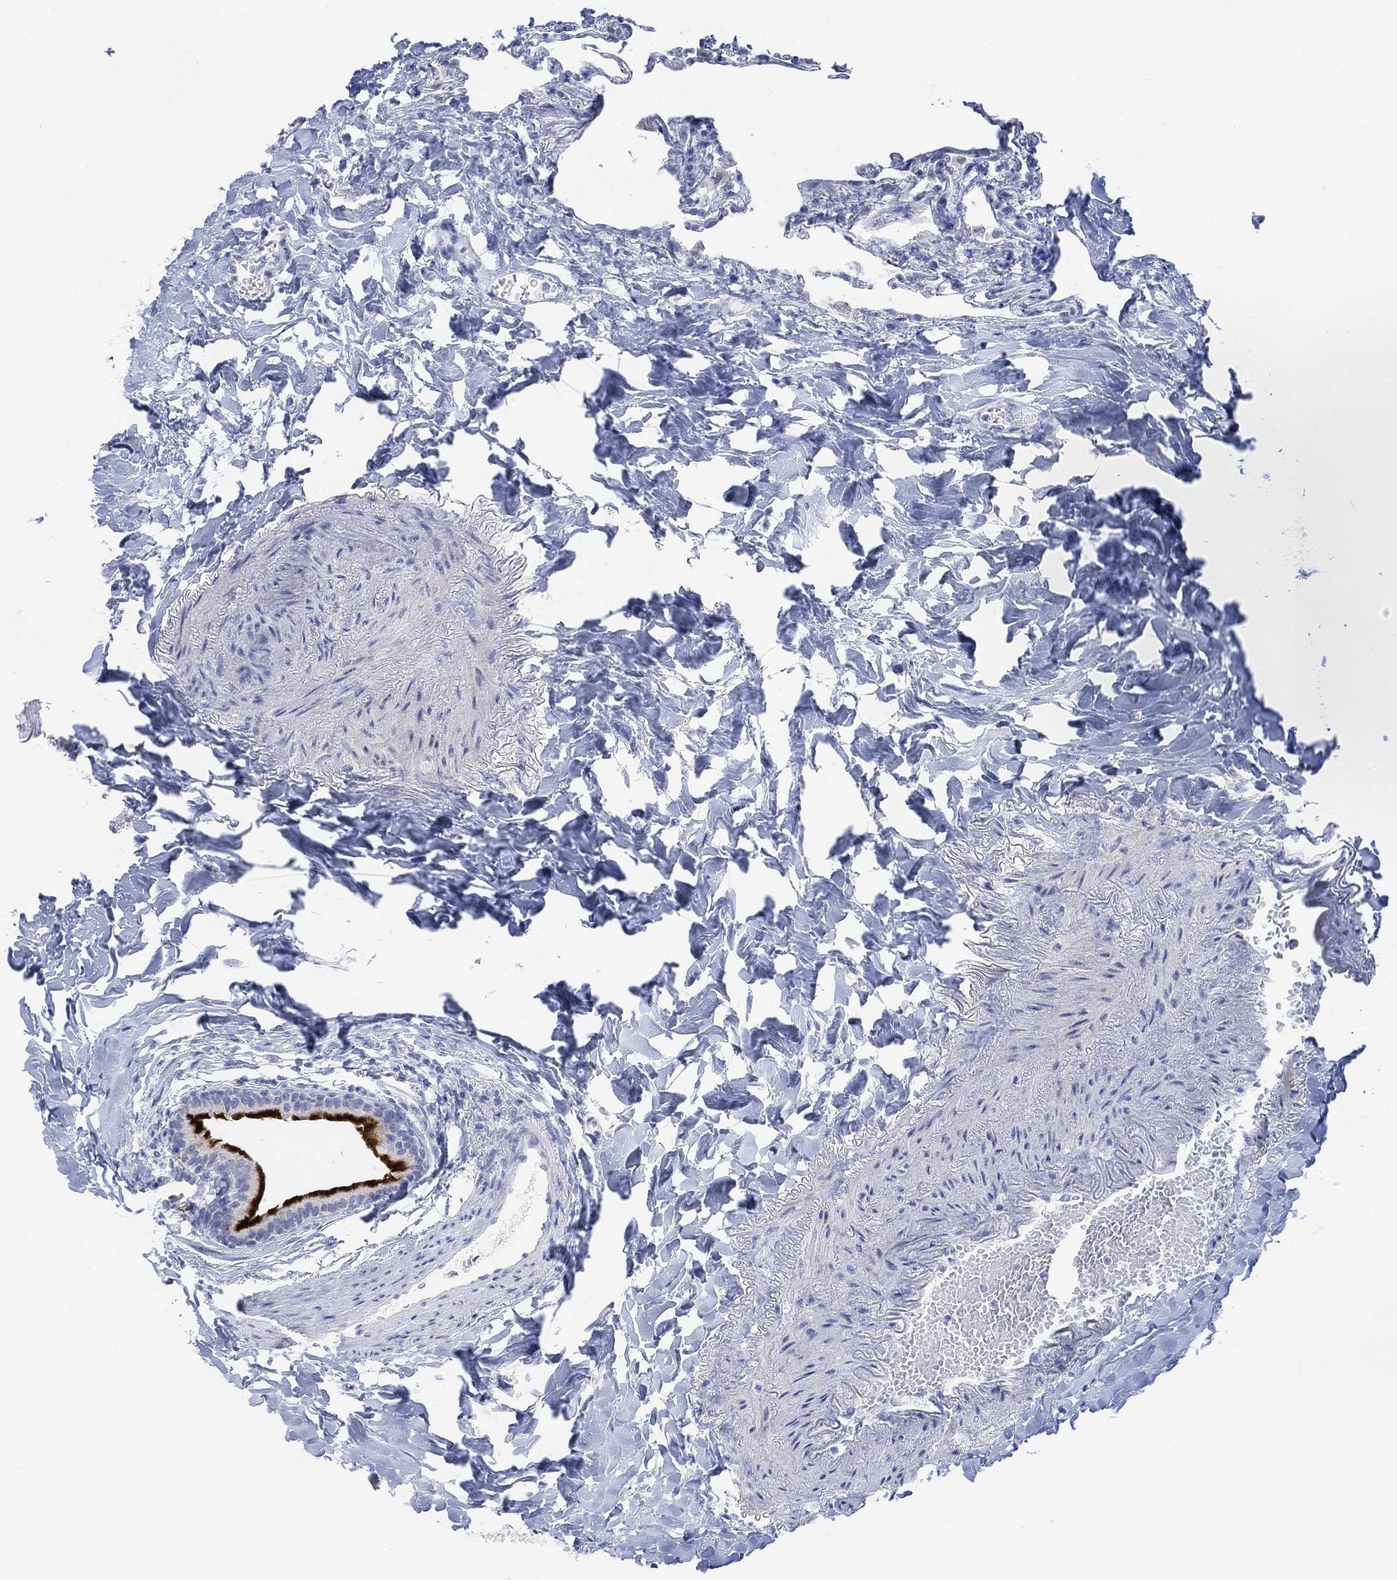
{"staining": {"intensity": "negative", "quantity": "none", "location": "none"}, "tissue": "lung", "cell_type": "Alveolar cells", "image_type": "normal", "snomed": [{"axis": "morphology", "description": "Normal tissue, NOS"}, {"axis": "topography", "description": "Lung"}], "caption": "Micrograph shows no significant protein expression in alveolar cells of benign lung.", "gene": "AK8", "patient": {"sex": "female", "age": 57}}